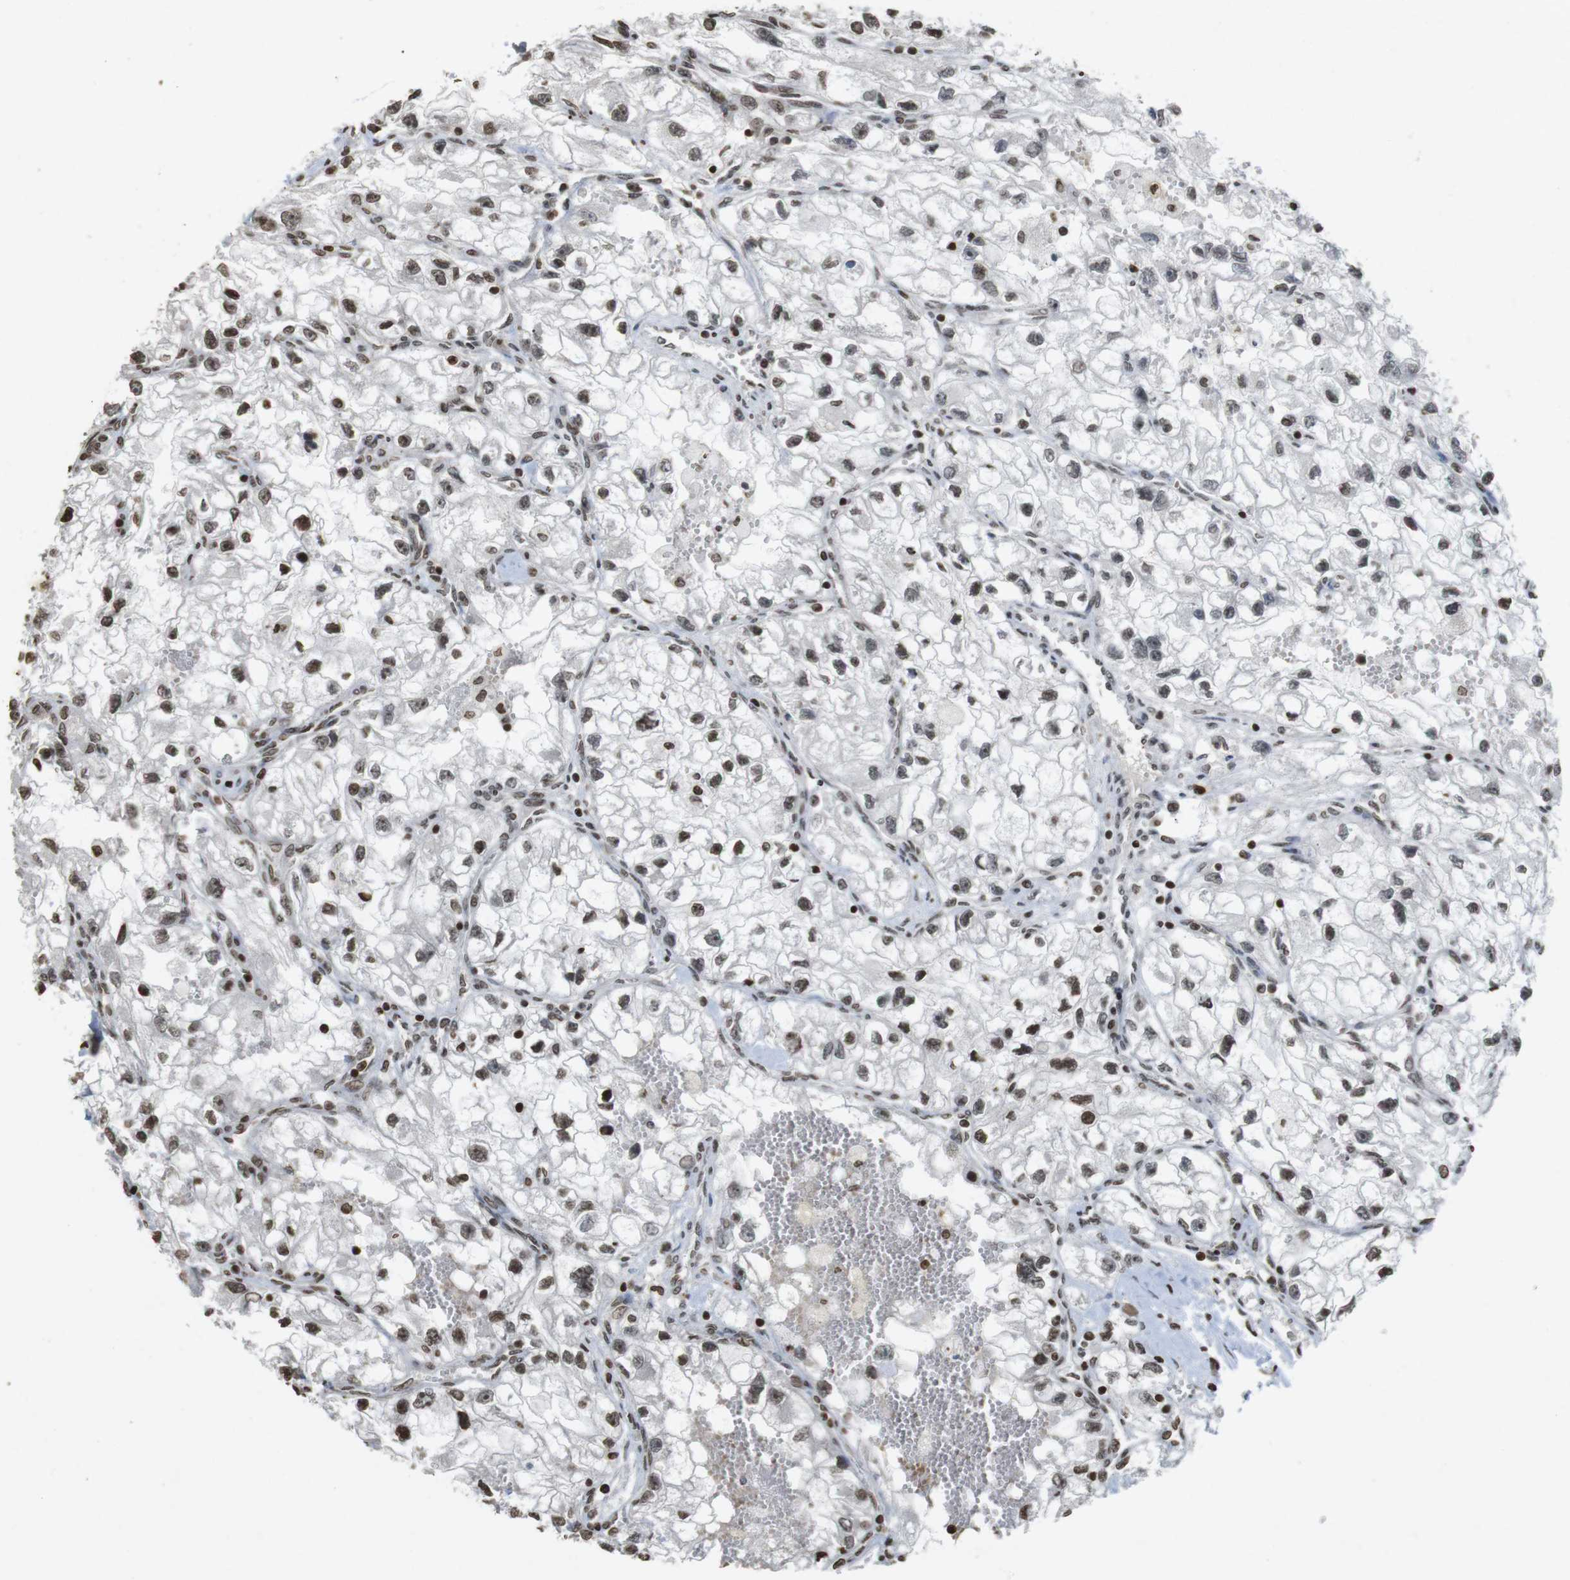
{"staining": {"intensity": "weak", "quantity": ">75%", "location": "nuclear"}, "tissue": "renal cancer", "cell_type": "Tumor cells", "image_type": "cancer", "snomed": [{"axis": "morphology", "description": "Adenocarcinoma, NOS"}, {"axis": "topography", "description": "Kidney"}], "caption": "An immunohistochemistry histopathology image of tumor tissue is shown. Protein staining in brown highlights weak nuclear positivity in renal cancer within tumor cells. Using DAB (3,3'-diaminobenzidine) (brown) and hematoxylin (blue) stains, captured at high magnification using brightfield microscopy.", "gene": "FOXA3", "patient": {"sex": "female", "age": 70}}